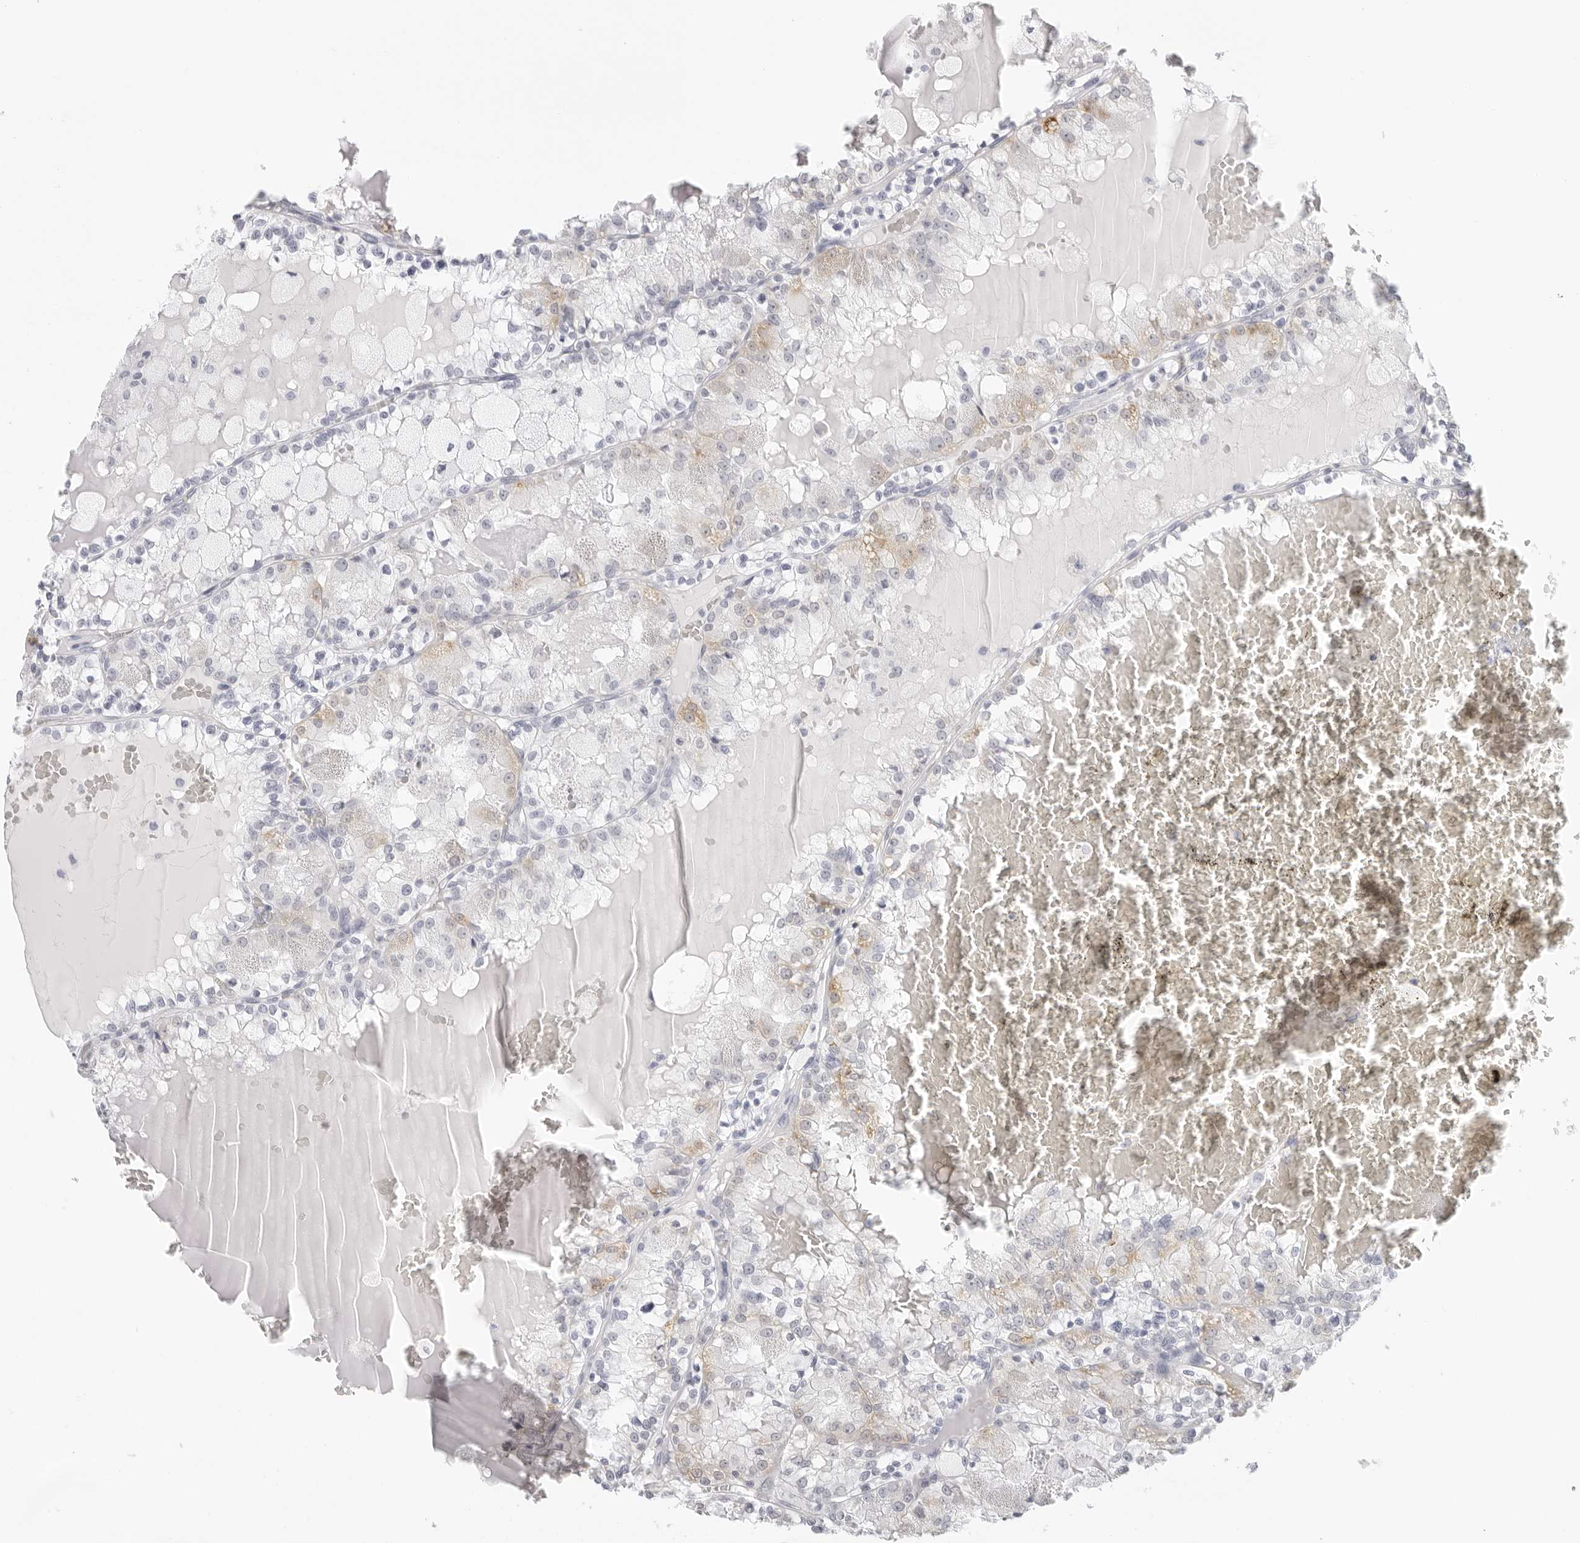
{"staining": {"intensity": "weak", "quantity": "<25%", "location": "cytoplasmic/membranous"}, "tissue": "renal cancer", "cell_type": "Tumor cells", "image_type": "cancer", "snomed": [{"axis": "morphology", "description": "Adenocarcinoma, NOS"}, {"axis": "topography", "description": "Kidney"}], "caption": "DAB immunohistochemical staining of renal adenocarcinoma reveals no significant expression in tumor cells. The staining is performed using DAB (3,3'-diaminobenzidine) brown chromogen with nuclei counter-stained in using hematoxylin.", "gene": "AGMAT", "patient": {"sex": "female", "age": 56}}